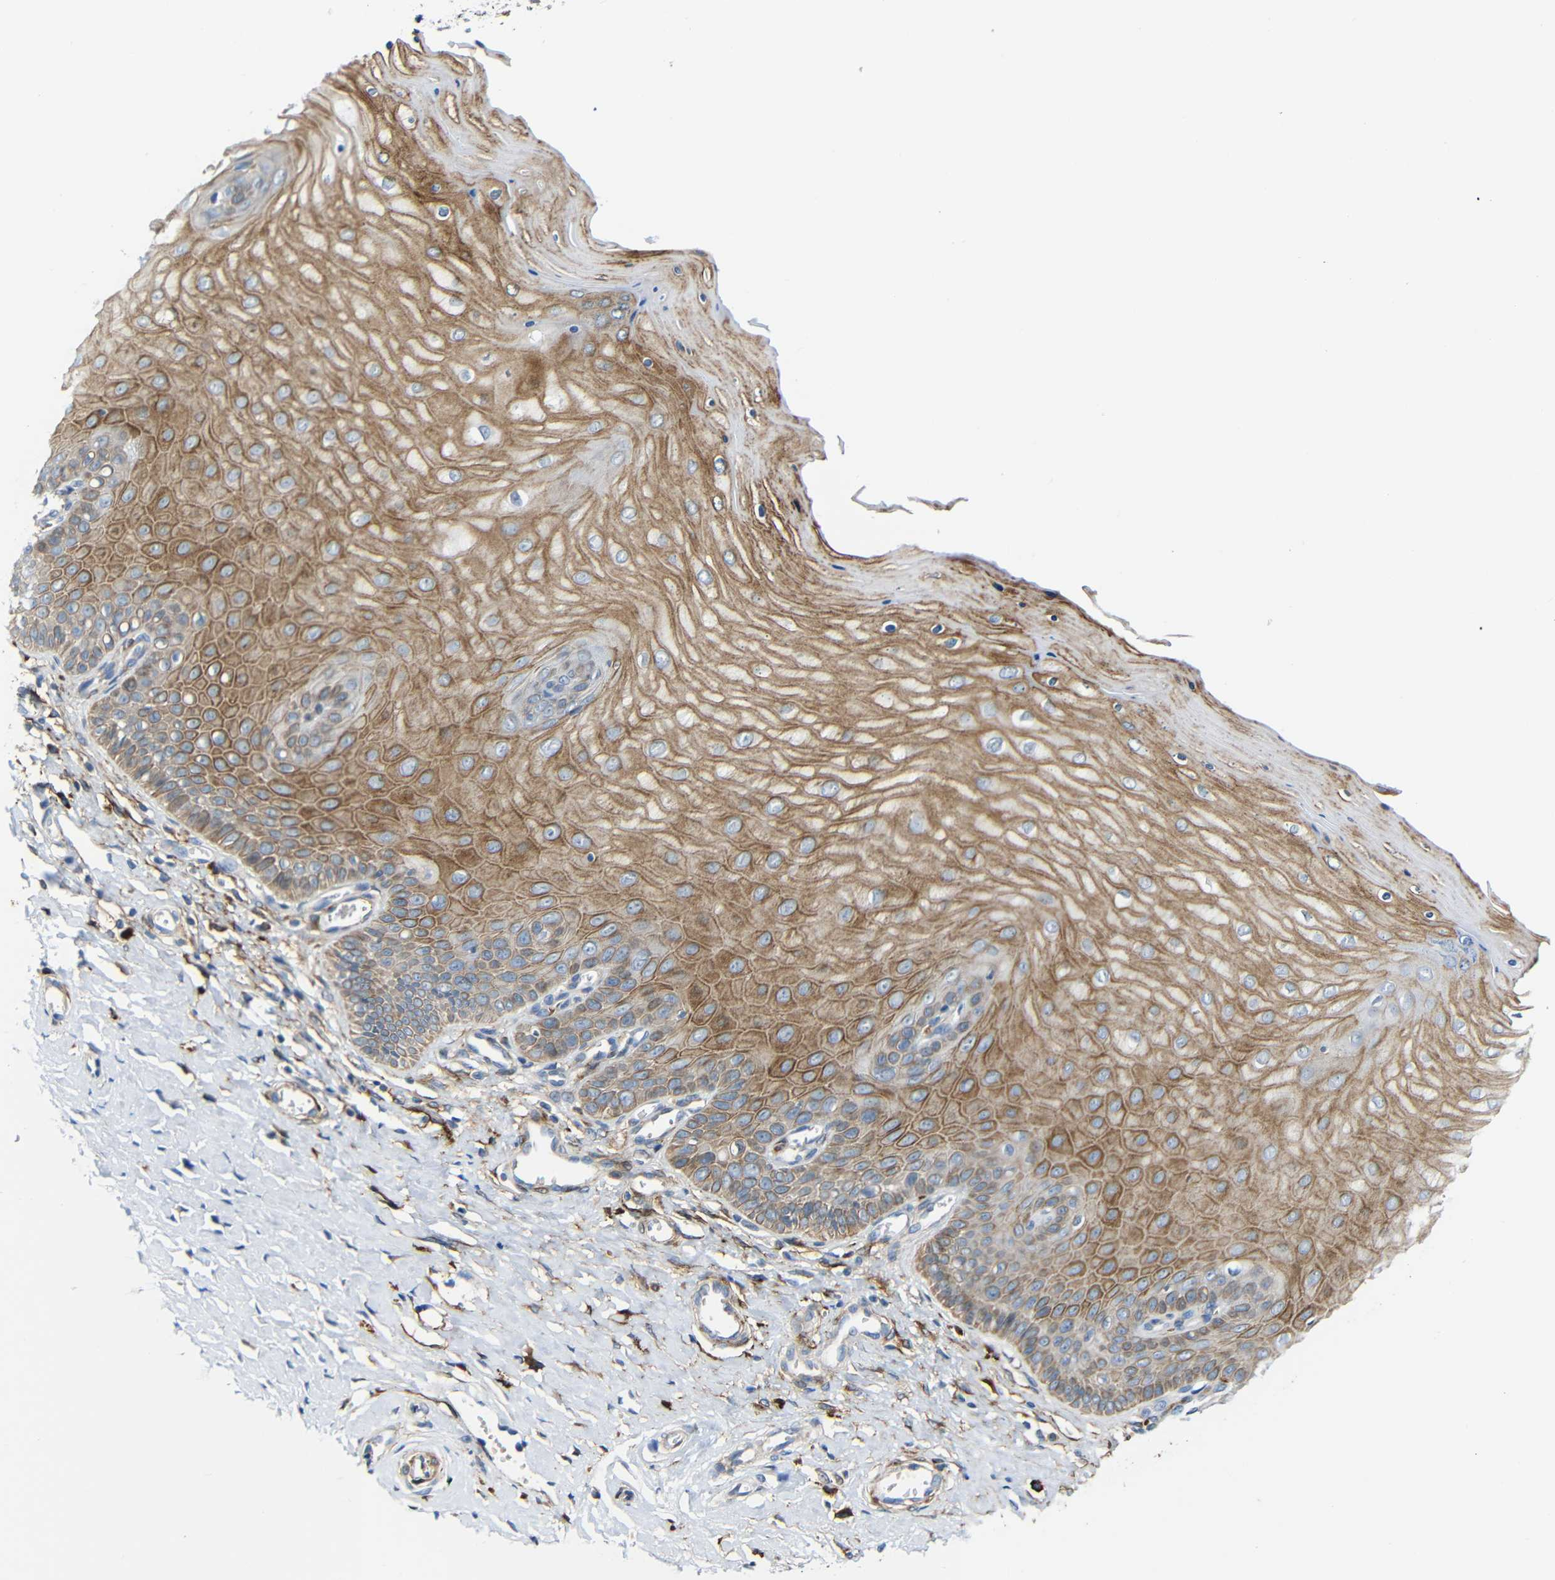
{"staining": {"intensity": "weak", "quantity": ">75%", "location": "cytoplasmic/membranous"}, "tissue": "cervix", "cell_type": "Glandular cells", "image_type": "normal", "snomed": [{"axis": "morphology", "description": "Normal tissue, NOS"}, {"axis": "topography", "description": "Cervix"}], "caption": "Cervix stained for a protein reveals weak cytoplasmic/membranous positivity in glandular cells. (Stains: DAB (3,3'-diaminobenzidine) in brown, nuclei in blue, Microscopy: brightfield microscopy at high magnification).", "gene": "DCLK1", "patient": {"sex": "female", "age": 55}}